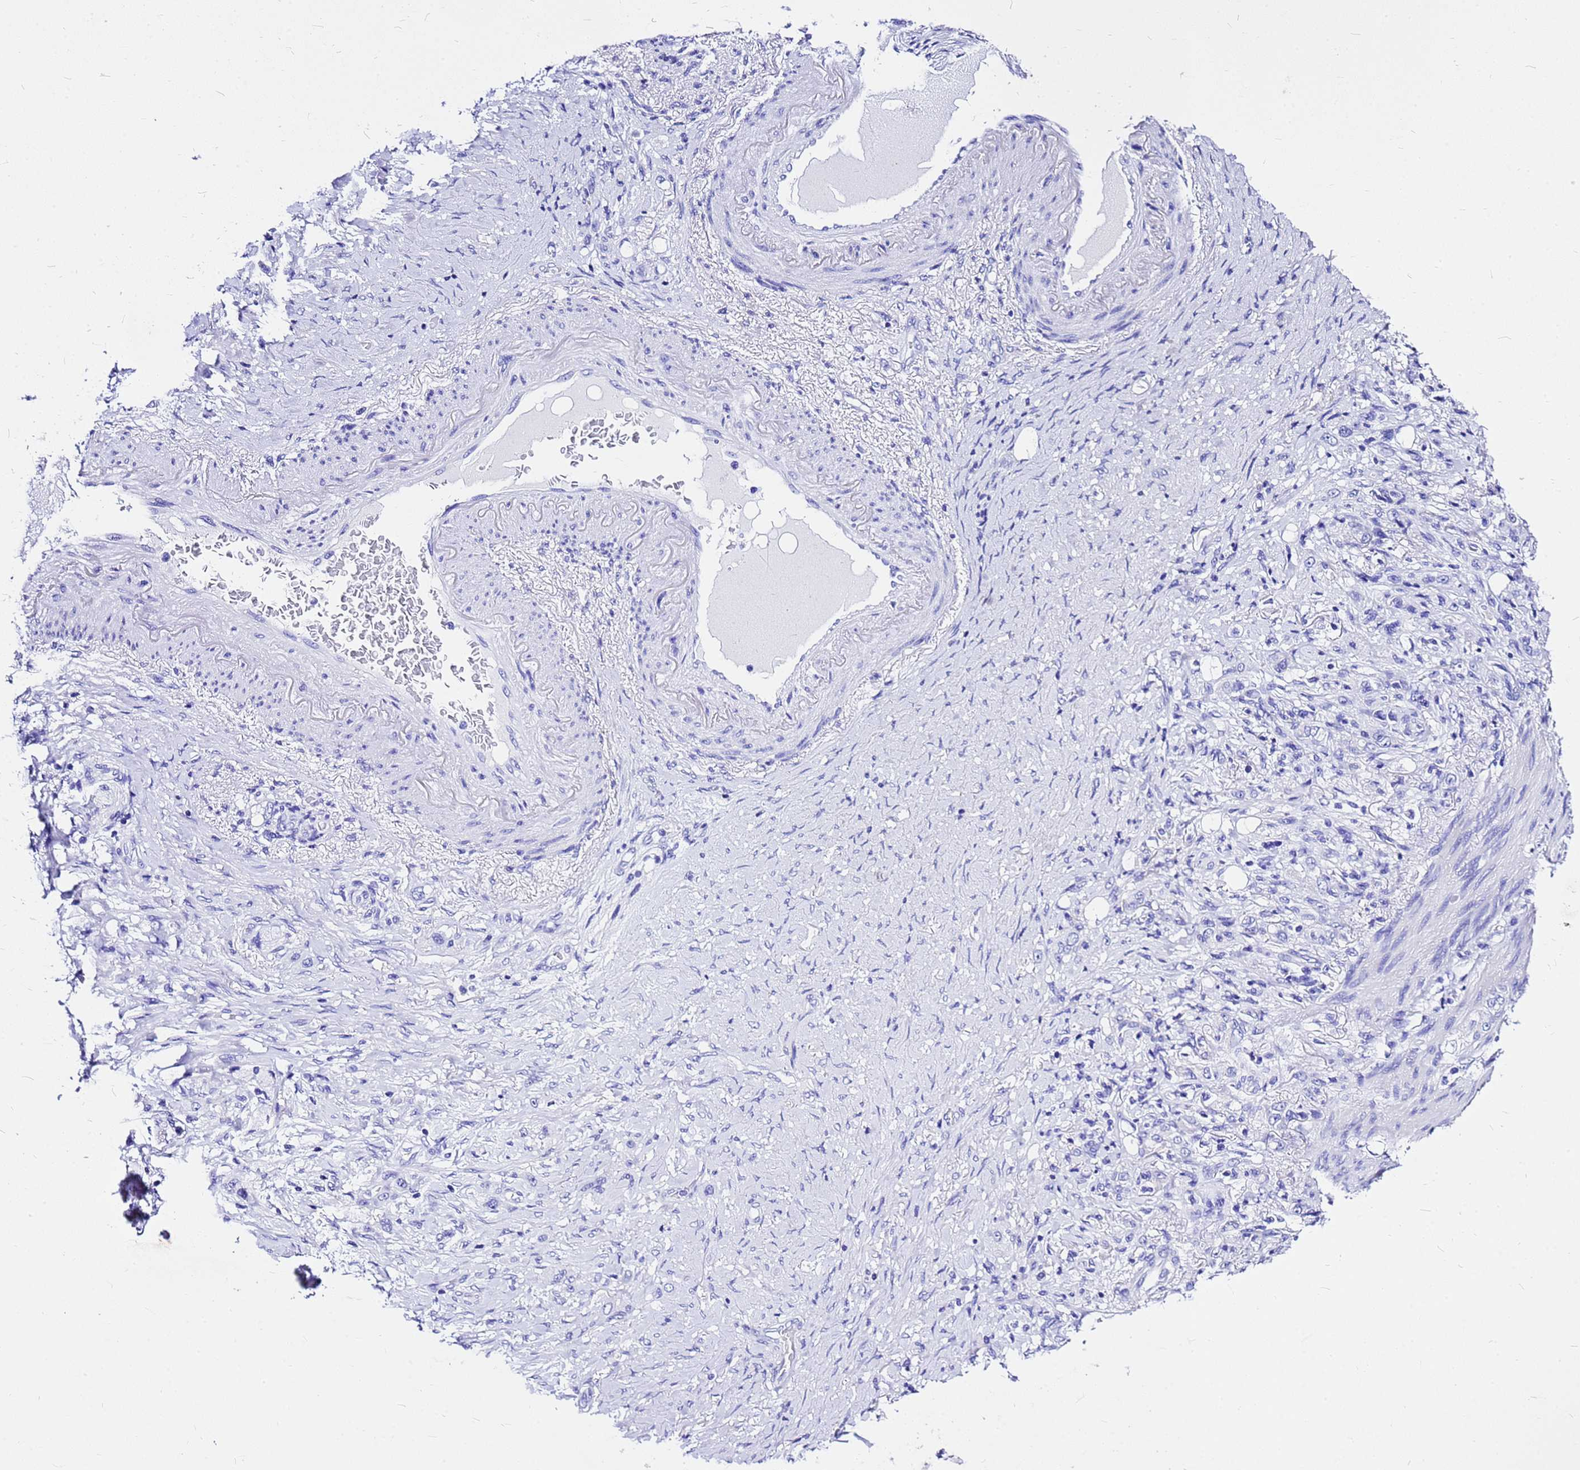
{"staining": {"intensity": "negative", "quantity": "none", "location": "none"}, "tissue": "stomach cancer", "cell_type": "Tumor cells", "image_type": "cancer", "snomed": [{"axis": "morphology", "description": "Adenocarcinoma, NOS"}, {"axis": "topography", "description": "Stomach"}], "caption": "This is an immunohistochemistry micrograph of stomach cancer (adenocarcinoma). There is no expression in tumor cells.", "gene": "HERC4", "patient": {"sex": "female", "age": 79}}